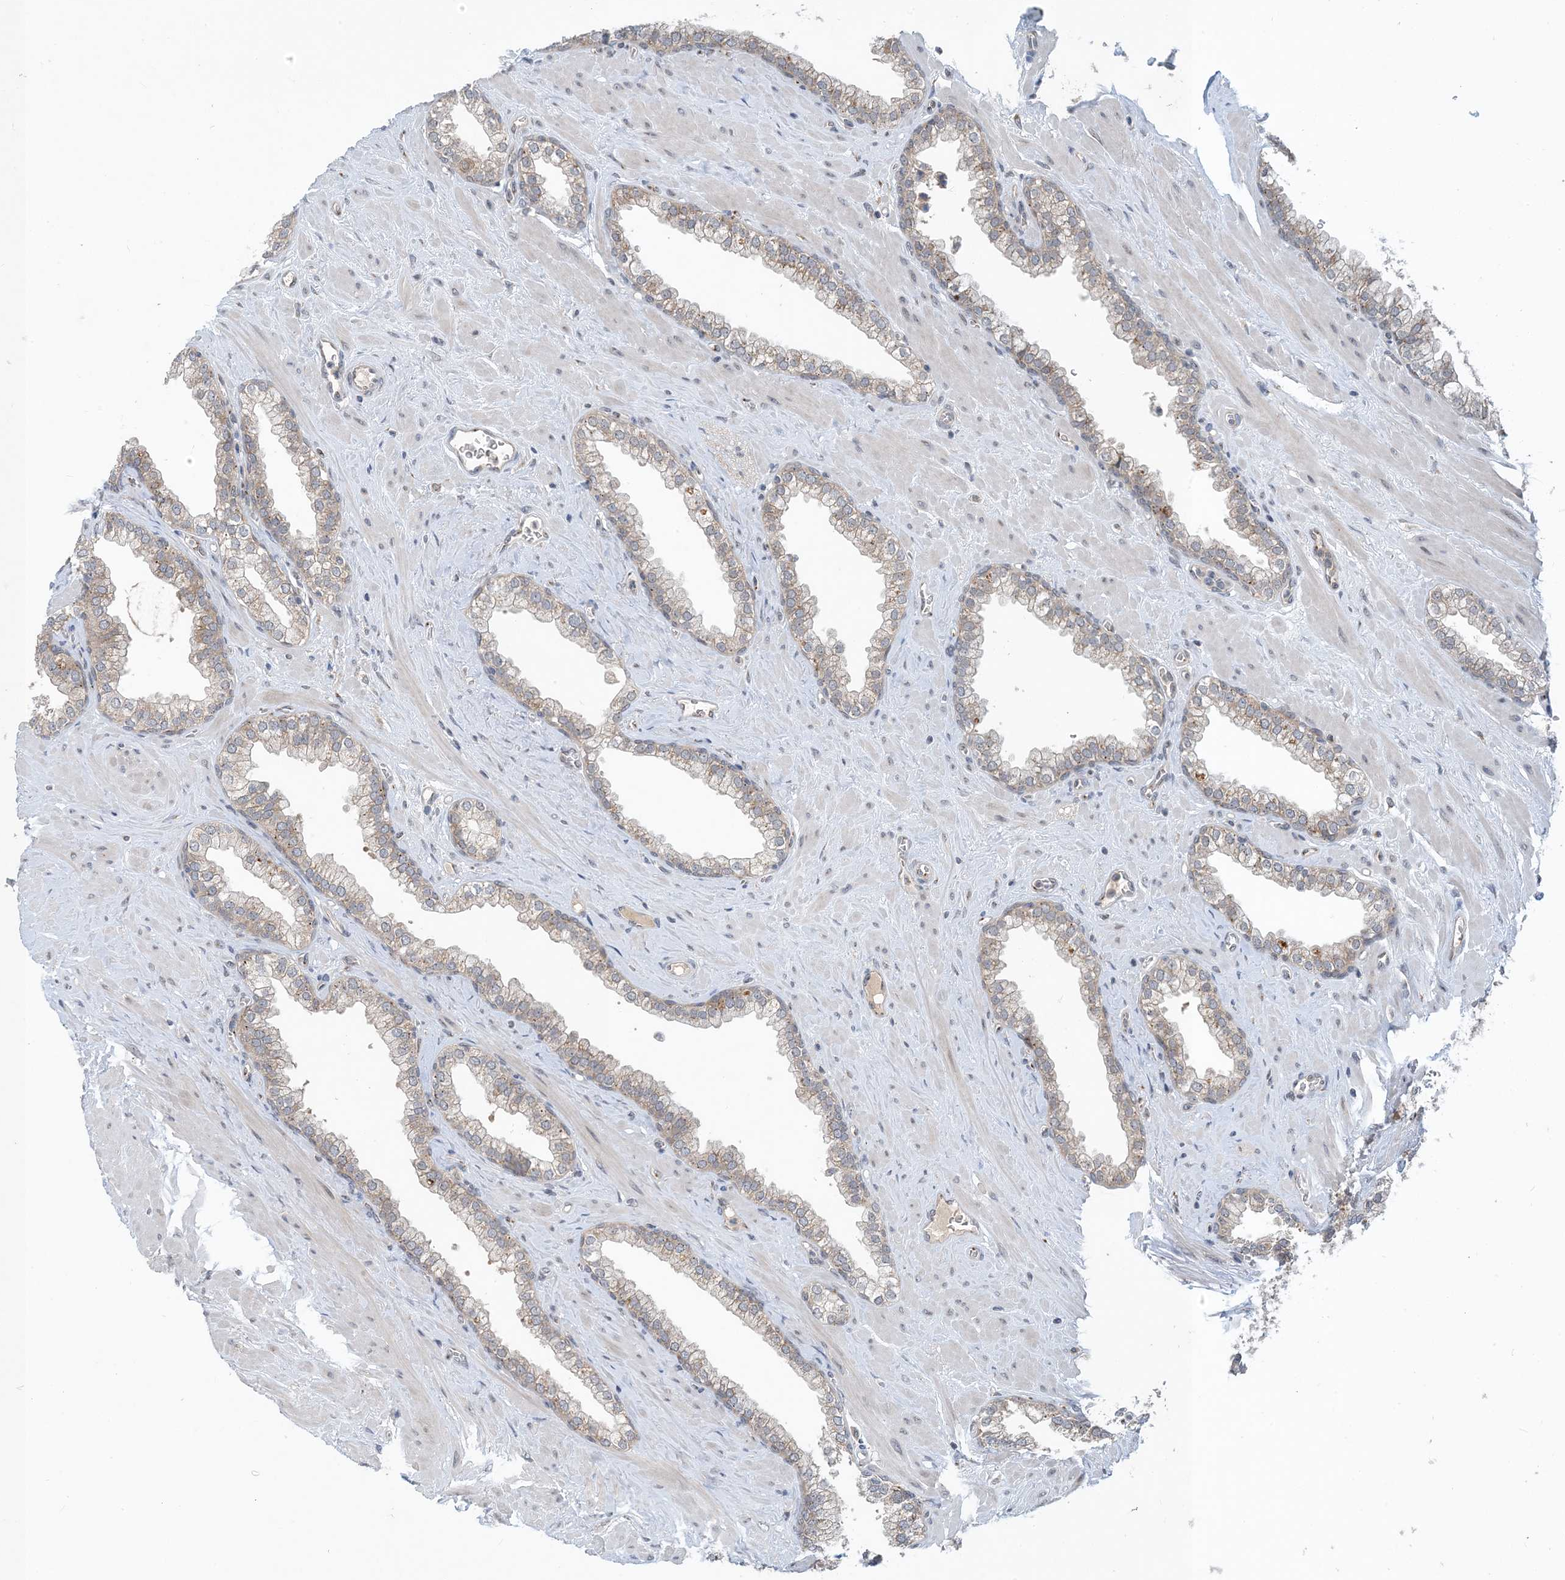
{"staining": {"intensity": "weak", "quantity": "<25%", "location": "cytoplasmic/membranous"}, "tissue": "prostate", "cell_type": "Glandular cells", "image_type": "normal", "snomed": [{"axis": "morphology", "description": "Normal tissue, NOS"}, {"axis": "morphology", "description": "Urothelial carcinoma, Low grade"}, {"axis": "topography", "description": "Urinary bladder"}, {"axis": "topography", "description": "Prostate"}], "caption": "Benign prostate was stained to show a protein in brown. There is no significant staining in glandular cells.", "gene": "TINAG", "patient": {"sex": "male", "age": 60}}